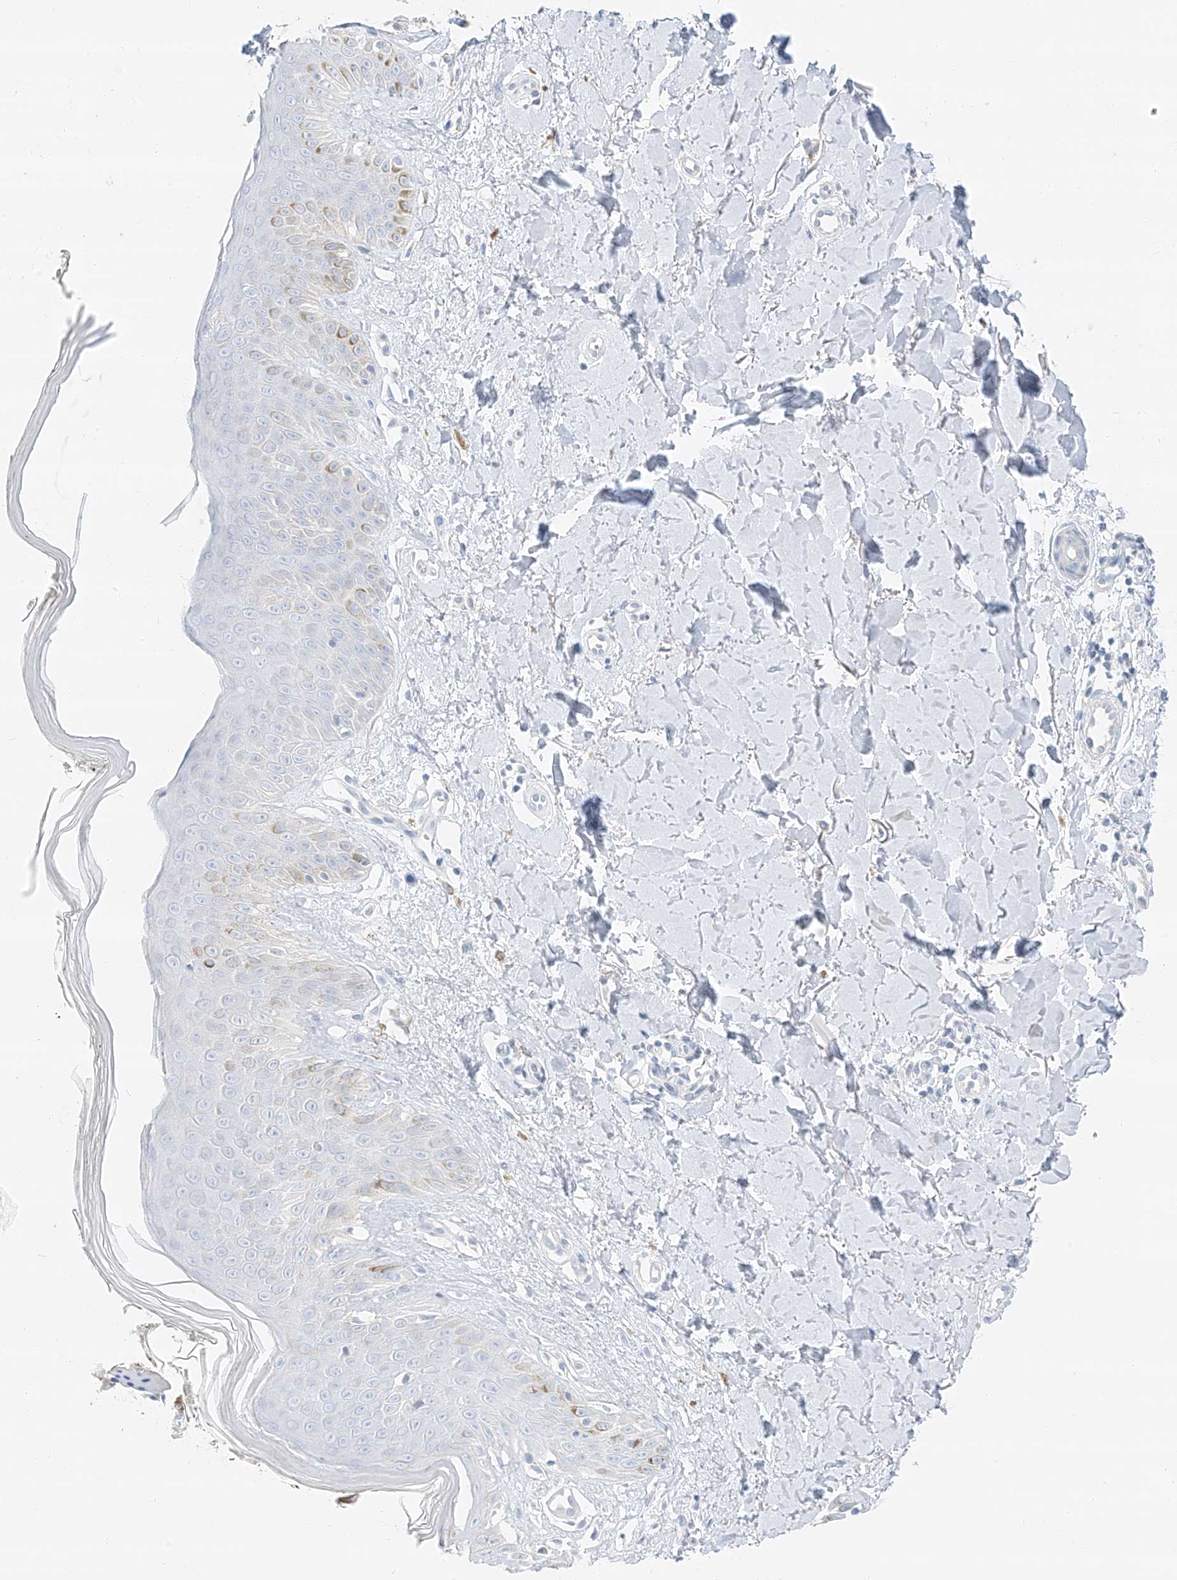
{"staining": {"intensity": "negative", "quantity": "none", "location": "none"}, "tissue": "skin", "cell_type": "Fibroblasts", "image_type": "normal", "snomed": [{"axis": "morphology", "description": "Normal tissue, NOS"}, {"axis": "topography", "description": "Skin"}], "caption": "Photomicrograph shows no protein staining in fibroblasts of benign skin. (DAB (3,3'-diaminobenzidine) immunohistochemistry visualized using brightfield microscopy, high magnification).", "gene": "PGC", "patient": {"sex": "female", "age": 64}}